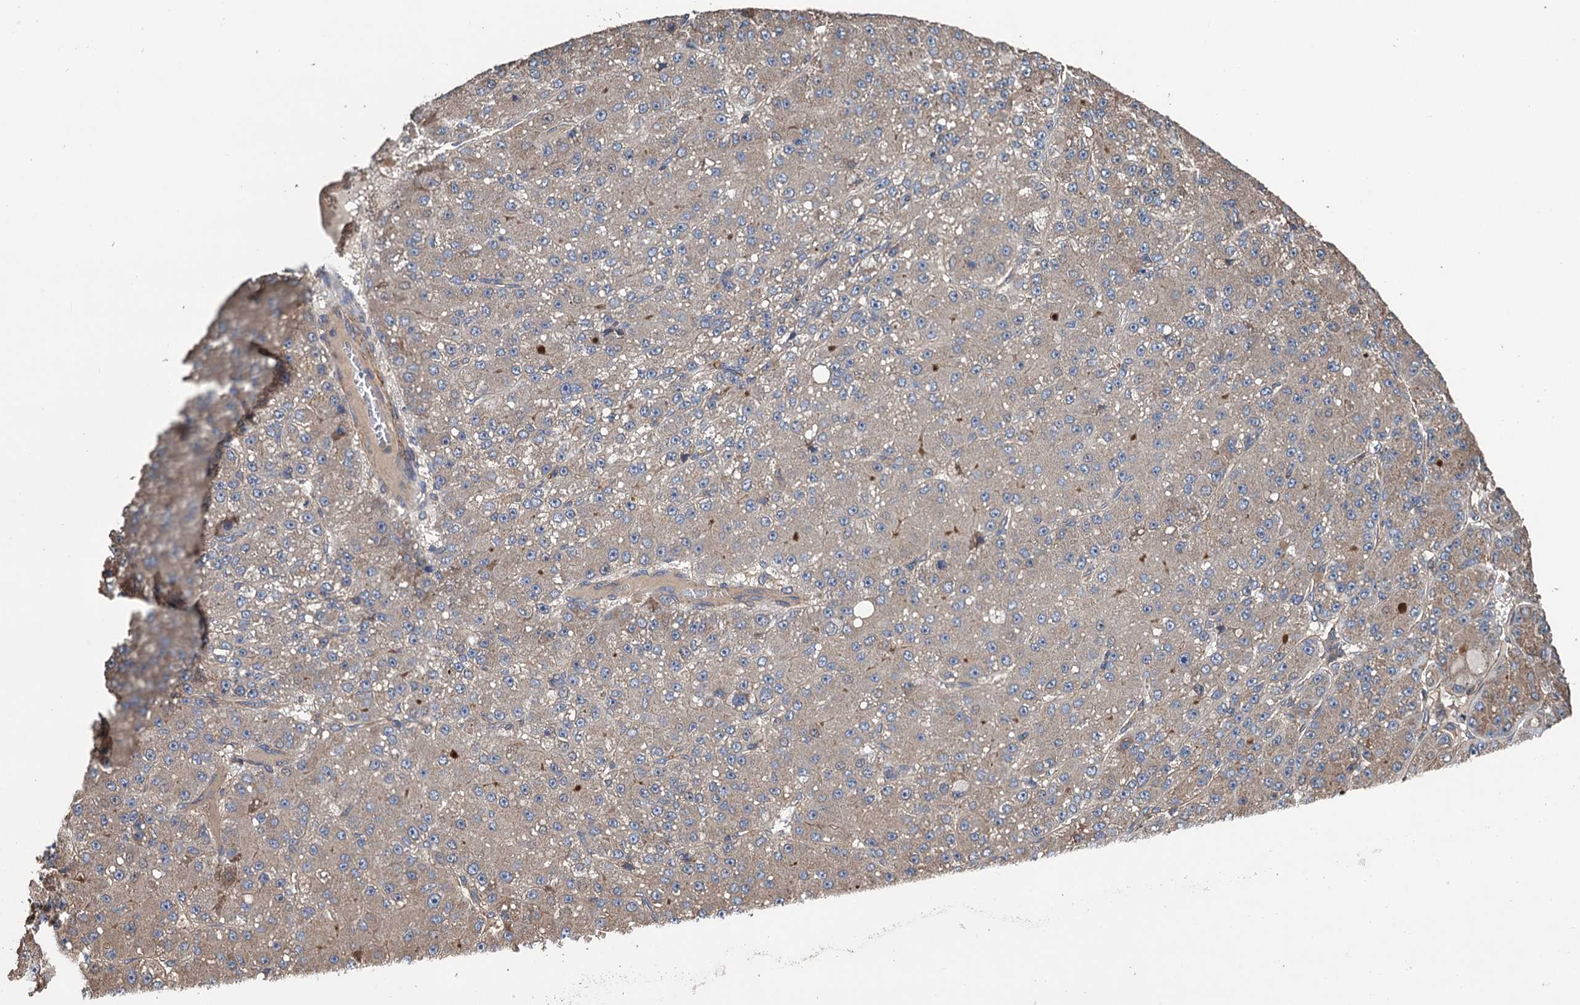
{"staining": {"intensity": "weak", "quantity": "25%-75%", "location": "cytoplasmic/membranous"}, "tissue": "liver cancer", "cell_type": "Tumor cells", "image_type": "cancer", "snomed": [{"axis": "morphology", "description": "Carcinoma, Hepatocellular, NOS"}, {"axis": "topography", "description": "Liver"}], "caption": "Liver cancer stained with IHC exhibits weak cytoplasmic/membranous staining in approximately 25%-75% of tumor cells.", "gene": "PPP4R1", "patient": {"sex": "male", "age": 67}}